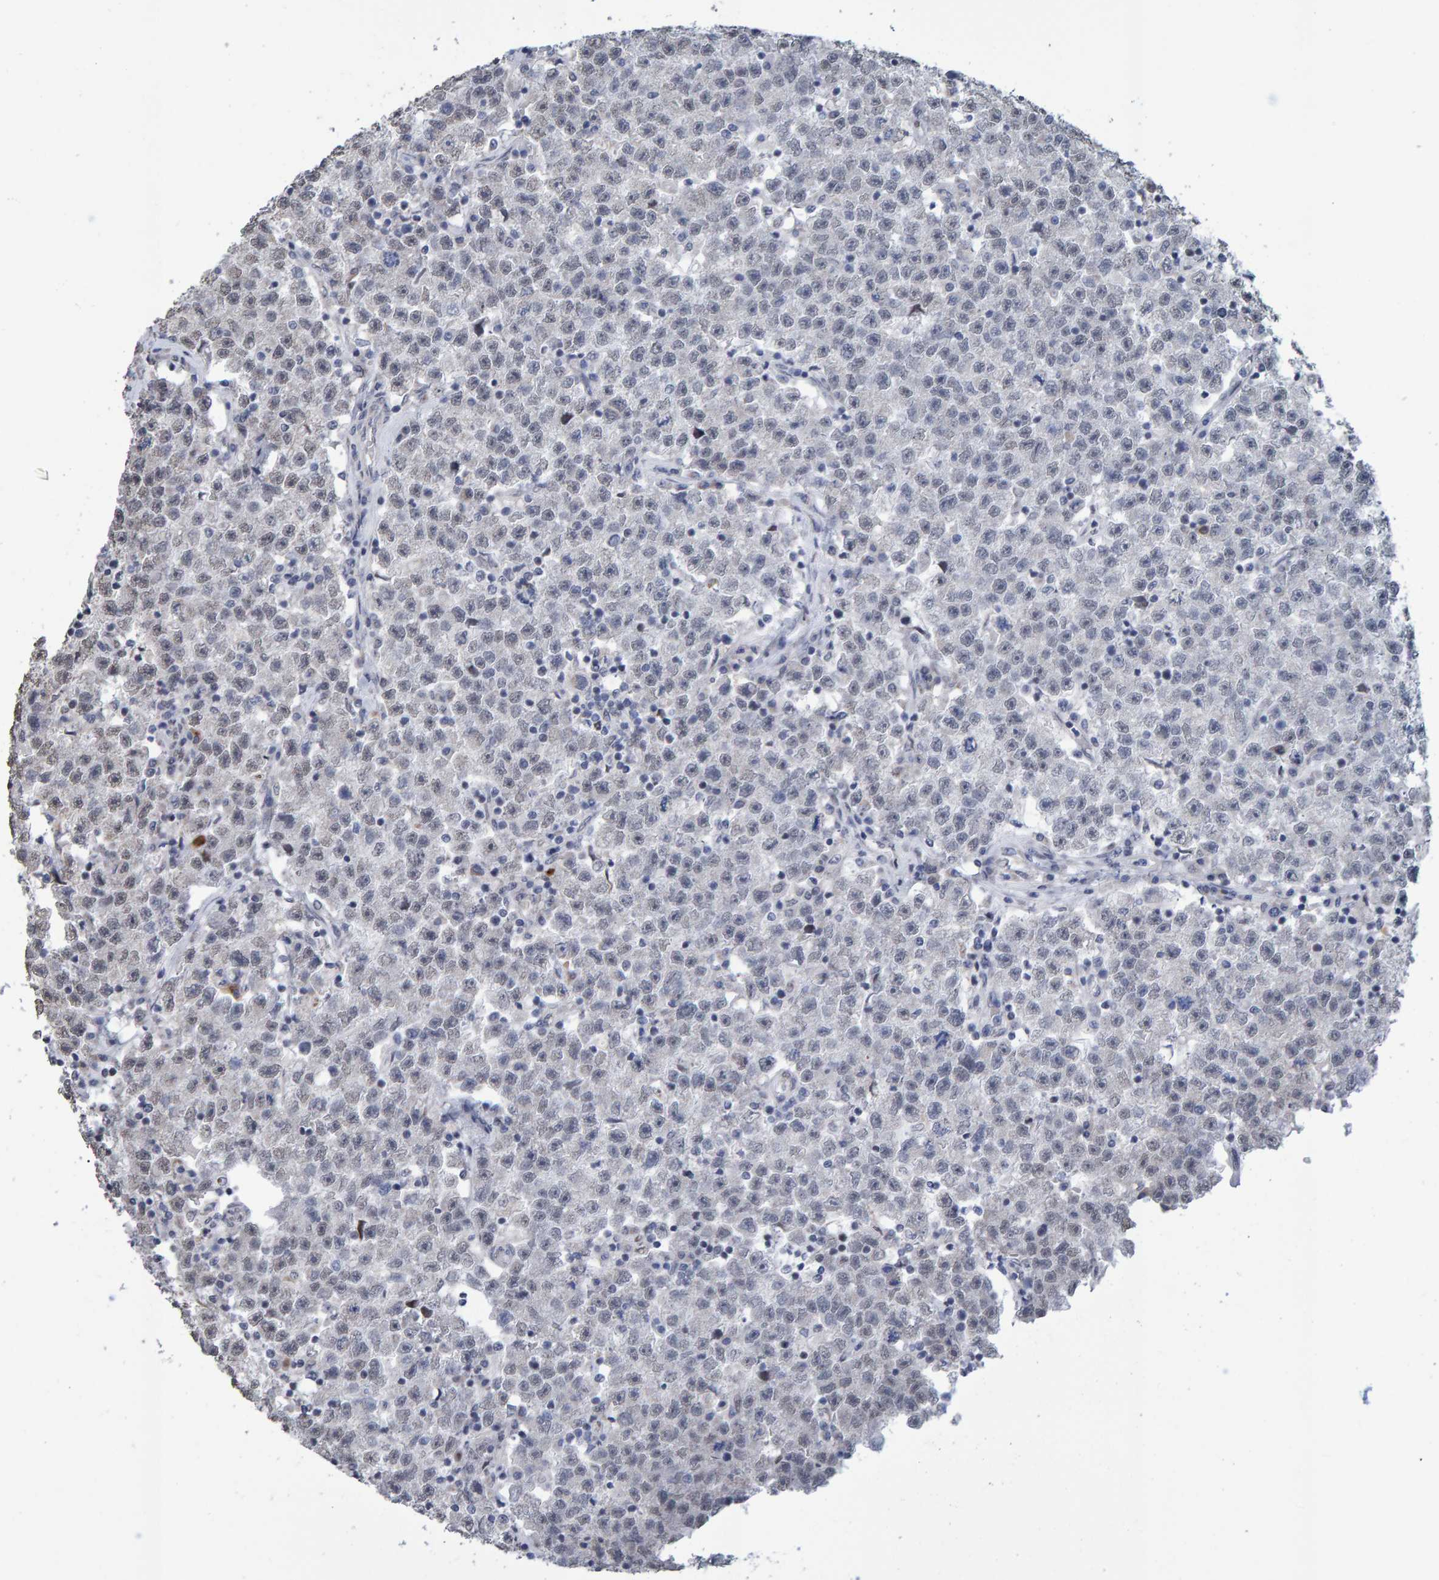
{"staining": {"intensity": "weak", "quantity": "<25%", "location": "nuclear"}, "tissue": "testis cancer", "cell_type": "Tumor cells", "image_type": "cancer", "snomed": [{"axis": "morphology", "description": "Seminoma, NOS"}, {"axis": "topography", "description": "Testis"}], "caption": "Testis cancer (seminoma) was stained to show a protein in brown. There is no significant positivity in tumor cells.", "gene": "USP43", "patient": {"sex": "male", "age": 22}}